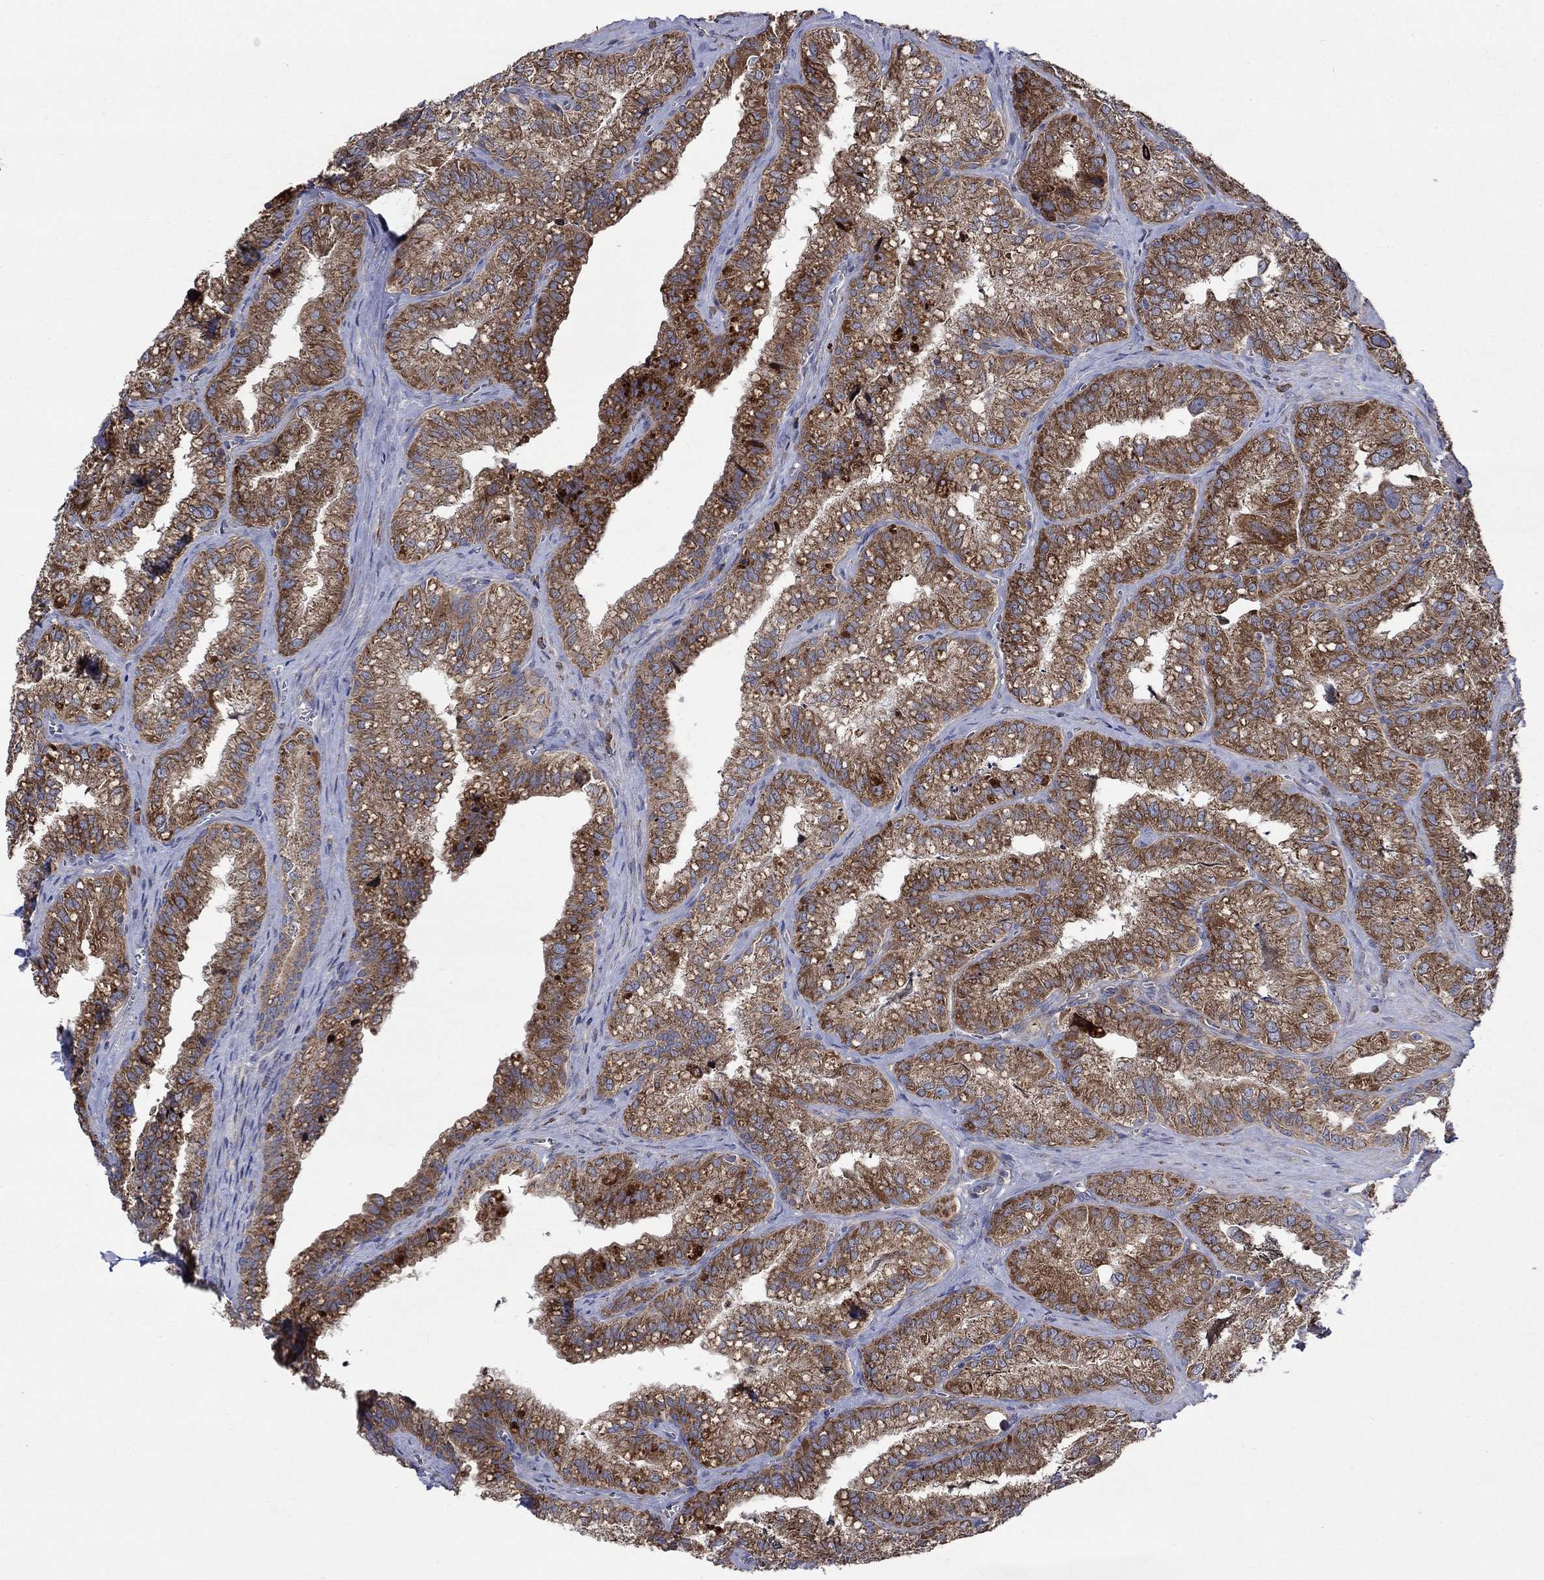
{"staining": {"intensity": "moderate", "quantity": ">75%", "location": "cytoplasmic/membranous"}, "tissue": "seminal vesicle", "cell_type": "Glandular cells", "image_type": "normal", "snomed": [{"axis": "morphology", "description": "Normal tissue, NOS"}, {"axis": "topography", "description": "Seminal veicle"}], "caption": "An immunohistochemistry (IHC) image of benign tissue is shown. Protein staining in brown shows moderate cytoplasmic/membranous positivity in seminal vesicle within glandular cells. The staining was performed using DAB (3,3'-diaminobenzidine) to visualize the protein expression in brown, while the nuclei were stained in blue with hematoxylin (Magnification: 20x).", "gene": "RPLP0", "patient": {"sex": "male", "age": 57}}